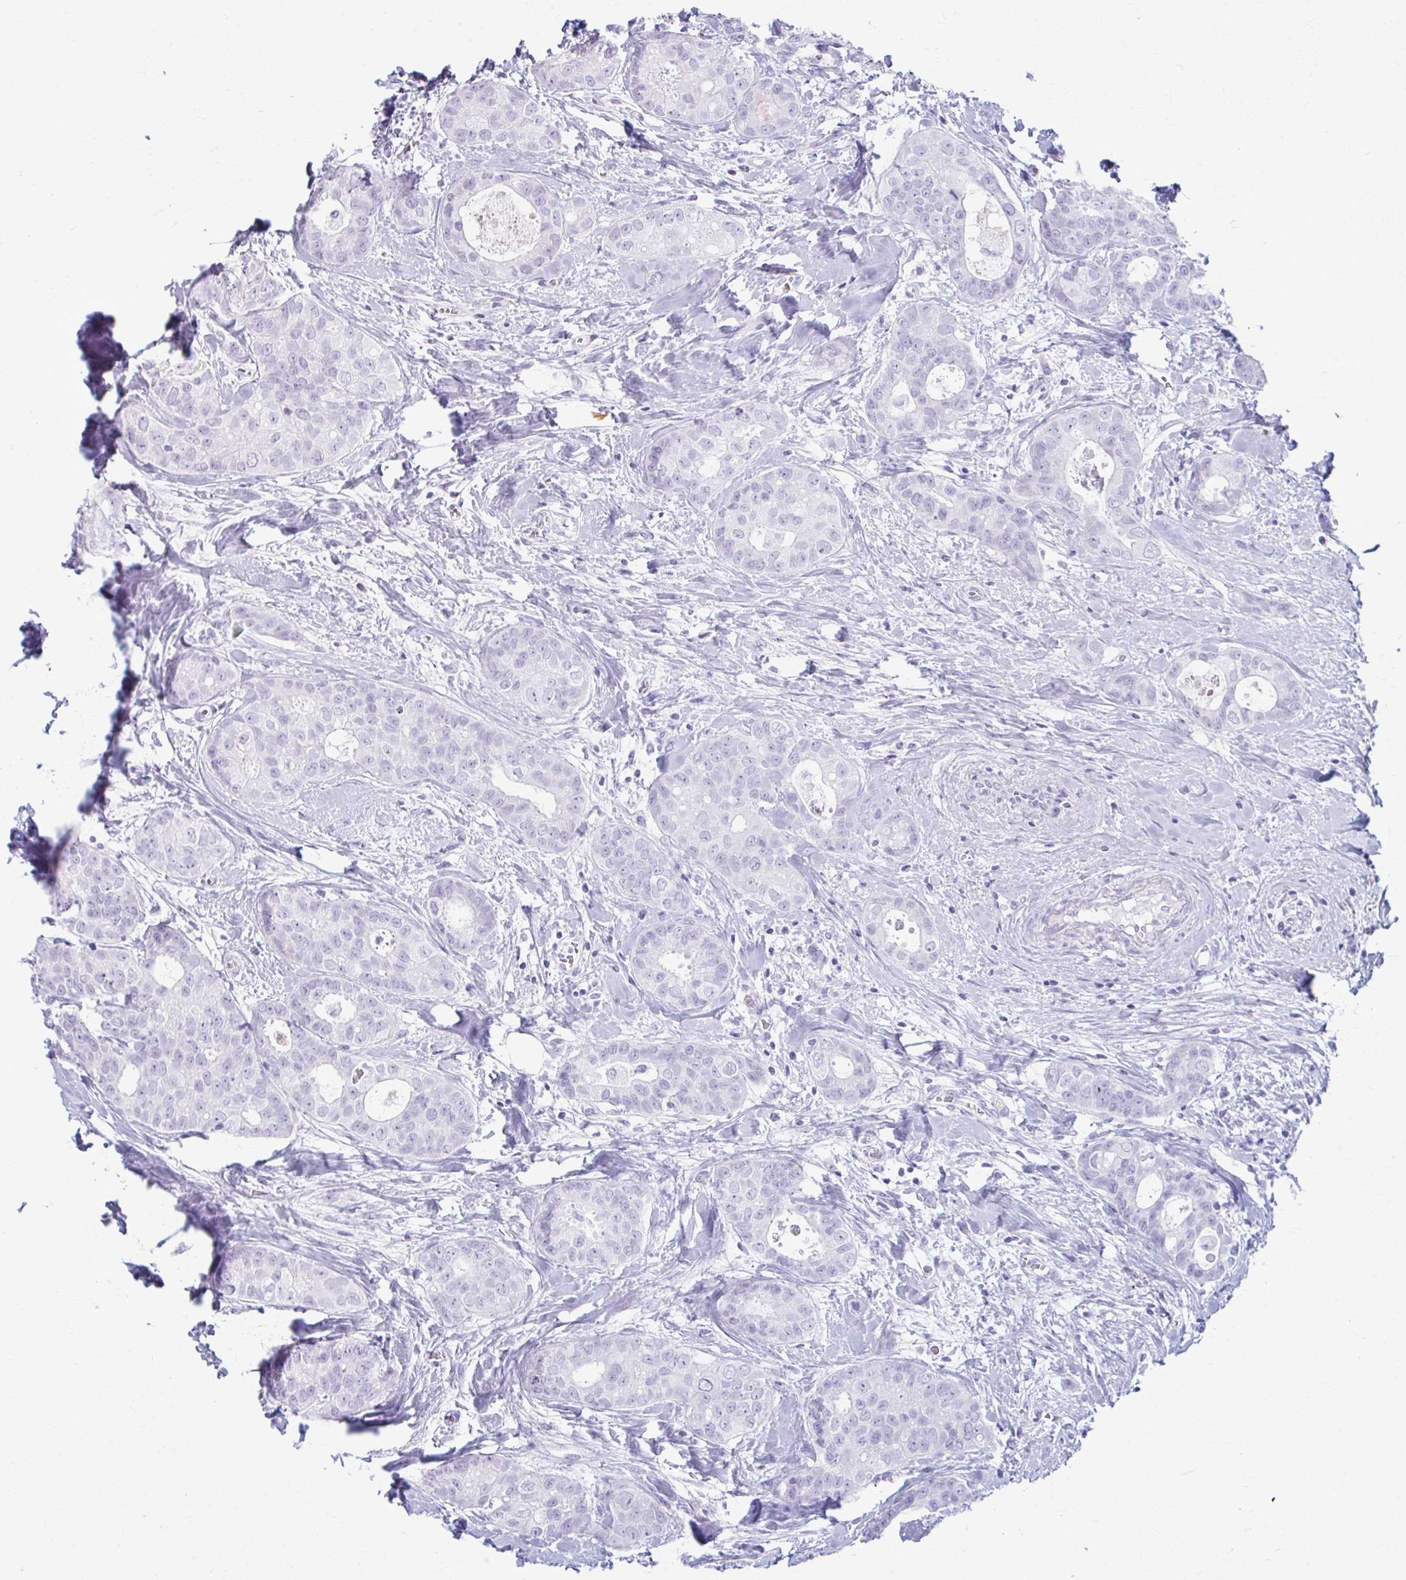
{"staining": {"intensity": "negative", "quantity": "none", "location": "none"}, "tissue": "breast cancer", "cell_type": "Tumor cells", "image_type": "cancer", "snomed": [{"axis": "morphology", "description": "Duct carcinoma"}, {"axis": "topography", "description": "Breast"}], "caption": "The photomicrograph exhibits no significant expression in tumor cells of infiltrating ductal carcinoma (breast).", "gene": "LDLRAP1", "patient": {"sex": "female", "age": 45}}